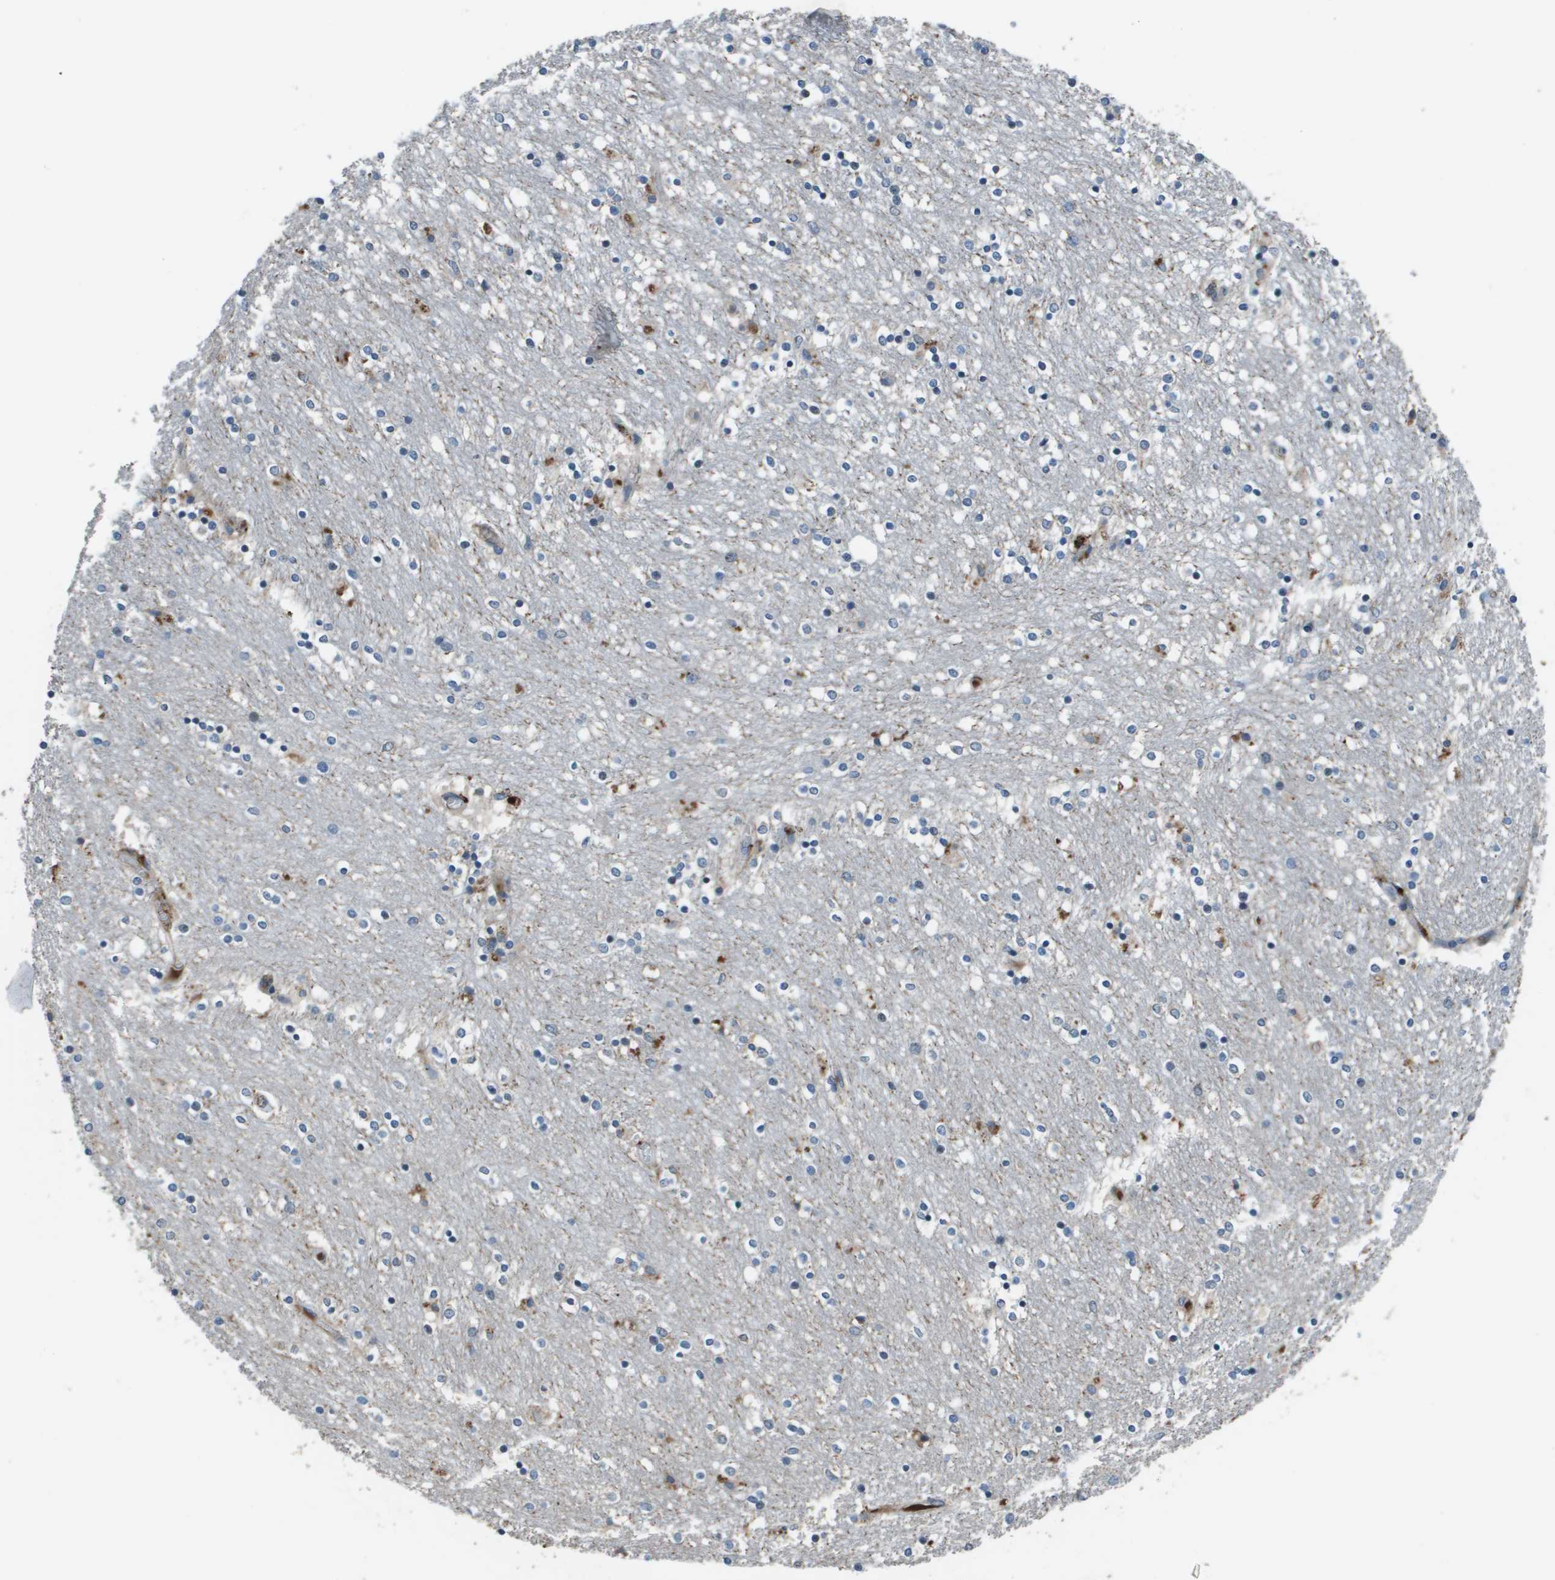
{"staining": {"intensity": "moderate", "quantity": "<25%", "location": "cytoplasmic/membranous"}, "tissue": "caudate", "cell_type": "Glial cells", "image_type": "normal", "snomed": [{"axis": "morphology", "description": "Normal tissue, NOS"}, {"axis": "topography", "description": "Lateral ventricle wall"}], "caption": "Caudate stained with a protein marker reveals moderate staining in glial cells.", "gene": "GOSR2", "patient": {"sex": "female", "age": 54}}